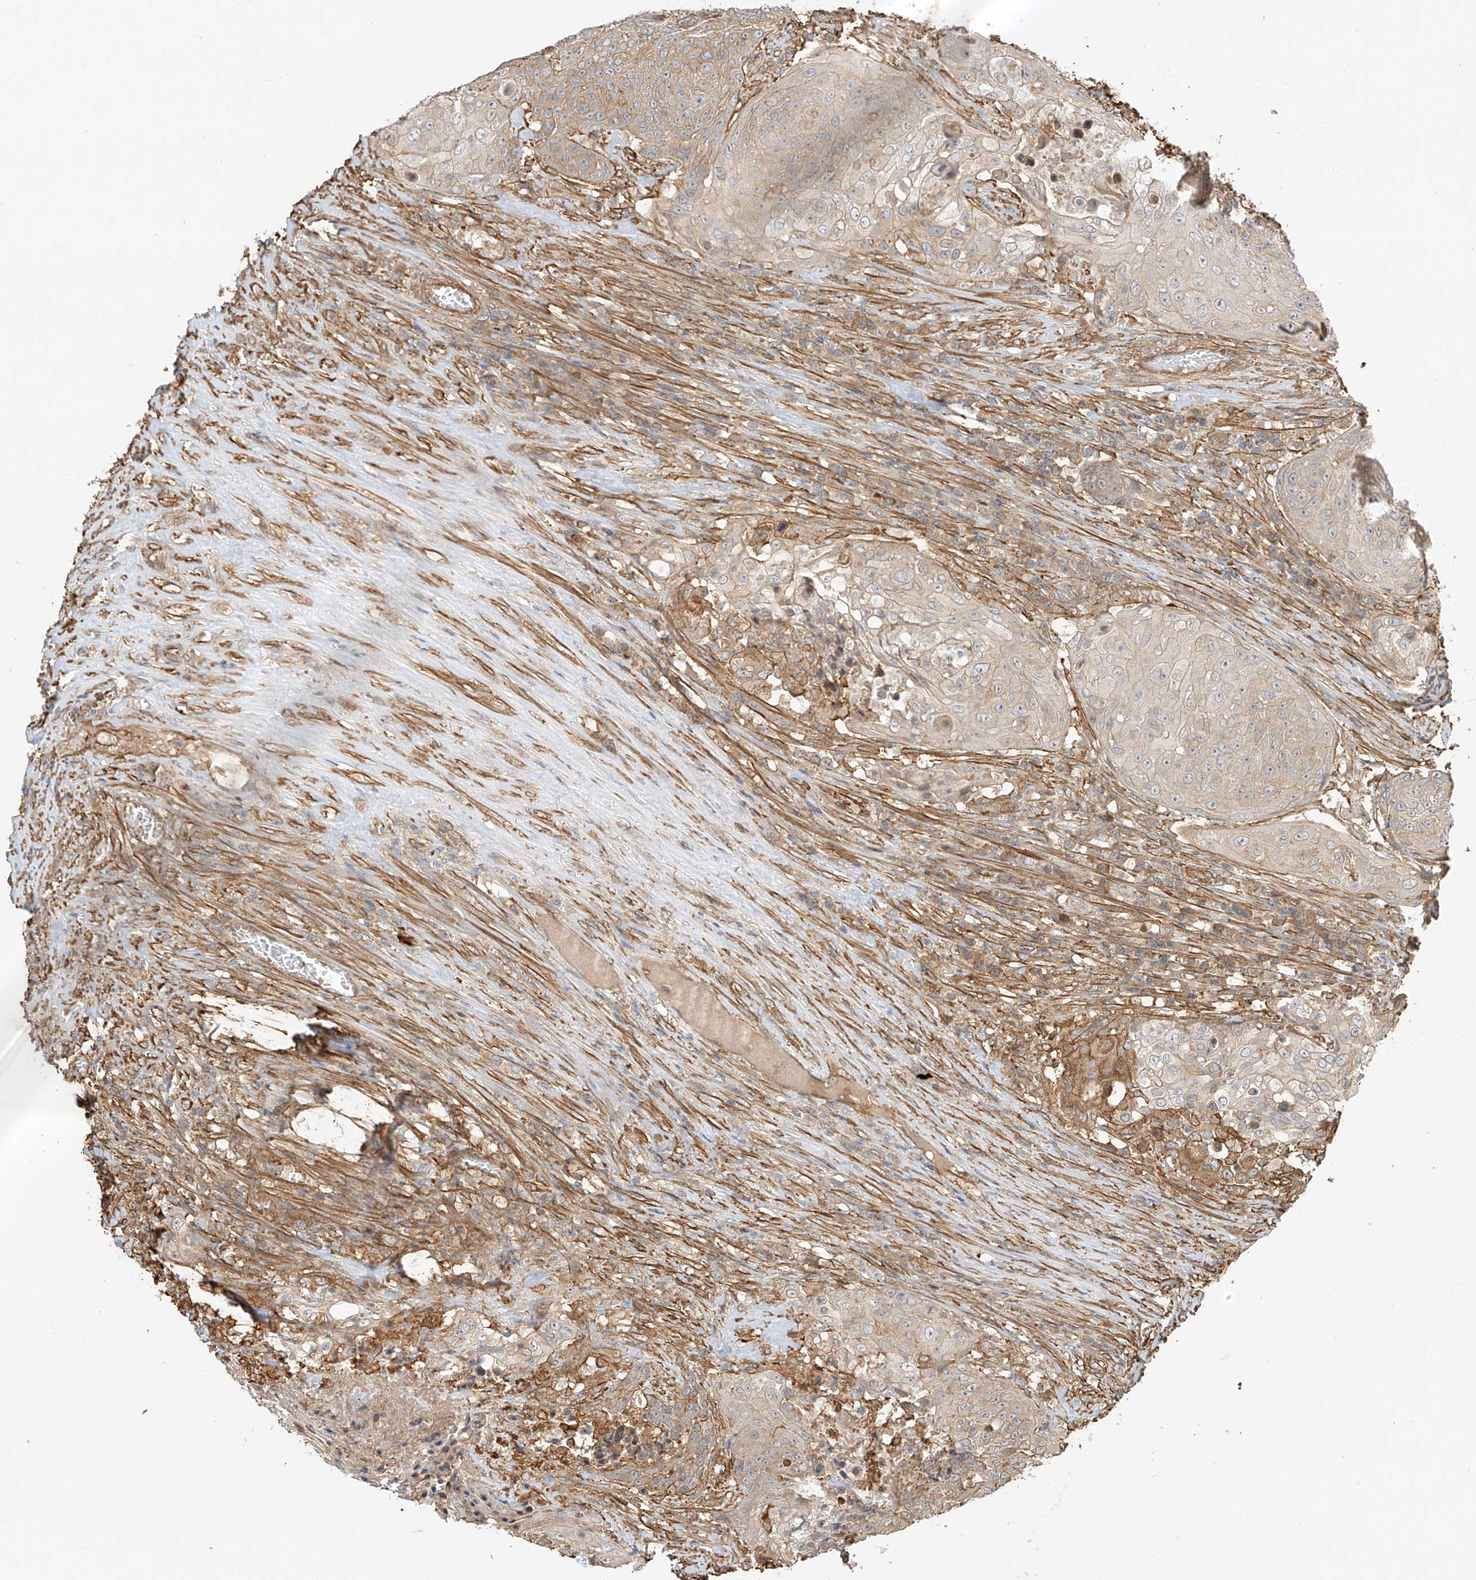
{"staining": {"intensity": "weak", "quantity": "25%-75%", "location": "cytoplasmic/membranous"}, "tissue": "urothelial cancer", "cell_type": "Tumor cells", "image_type": "cancer", "snomed": [{"axis": "morphology", "description": "Urothelial carcinoma, High grade"}, {"axis": "topography", "description": "Urinary bladder"}], "caption": "DAB (3,3'-diaminobenzidine) immunohistochemical staining of human urothelial carcinoma (high-grade) displays weak cytoplasmic/membranous protein expression in approximately 25%-75% of tumor cells. The staining was performed using DAB to visualize the protein expression in brown, while the nuclei were stained in blue with hematoxylin (Magnification: 20x).", "gene": "CSMD3", "patient": {"sex": "female", "age": 63}}